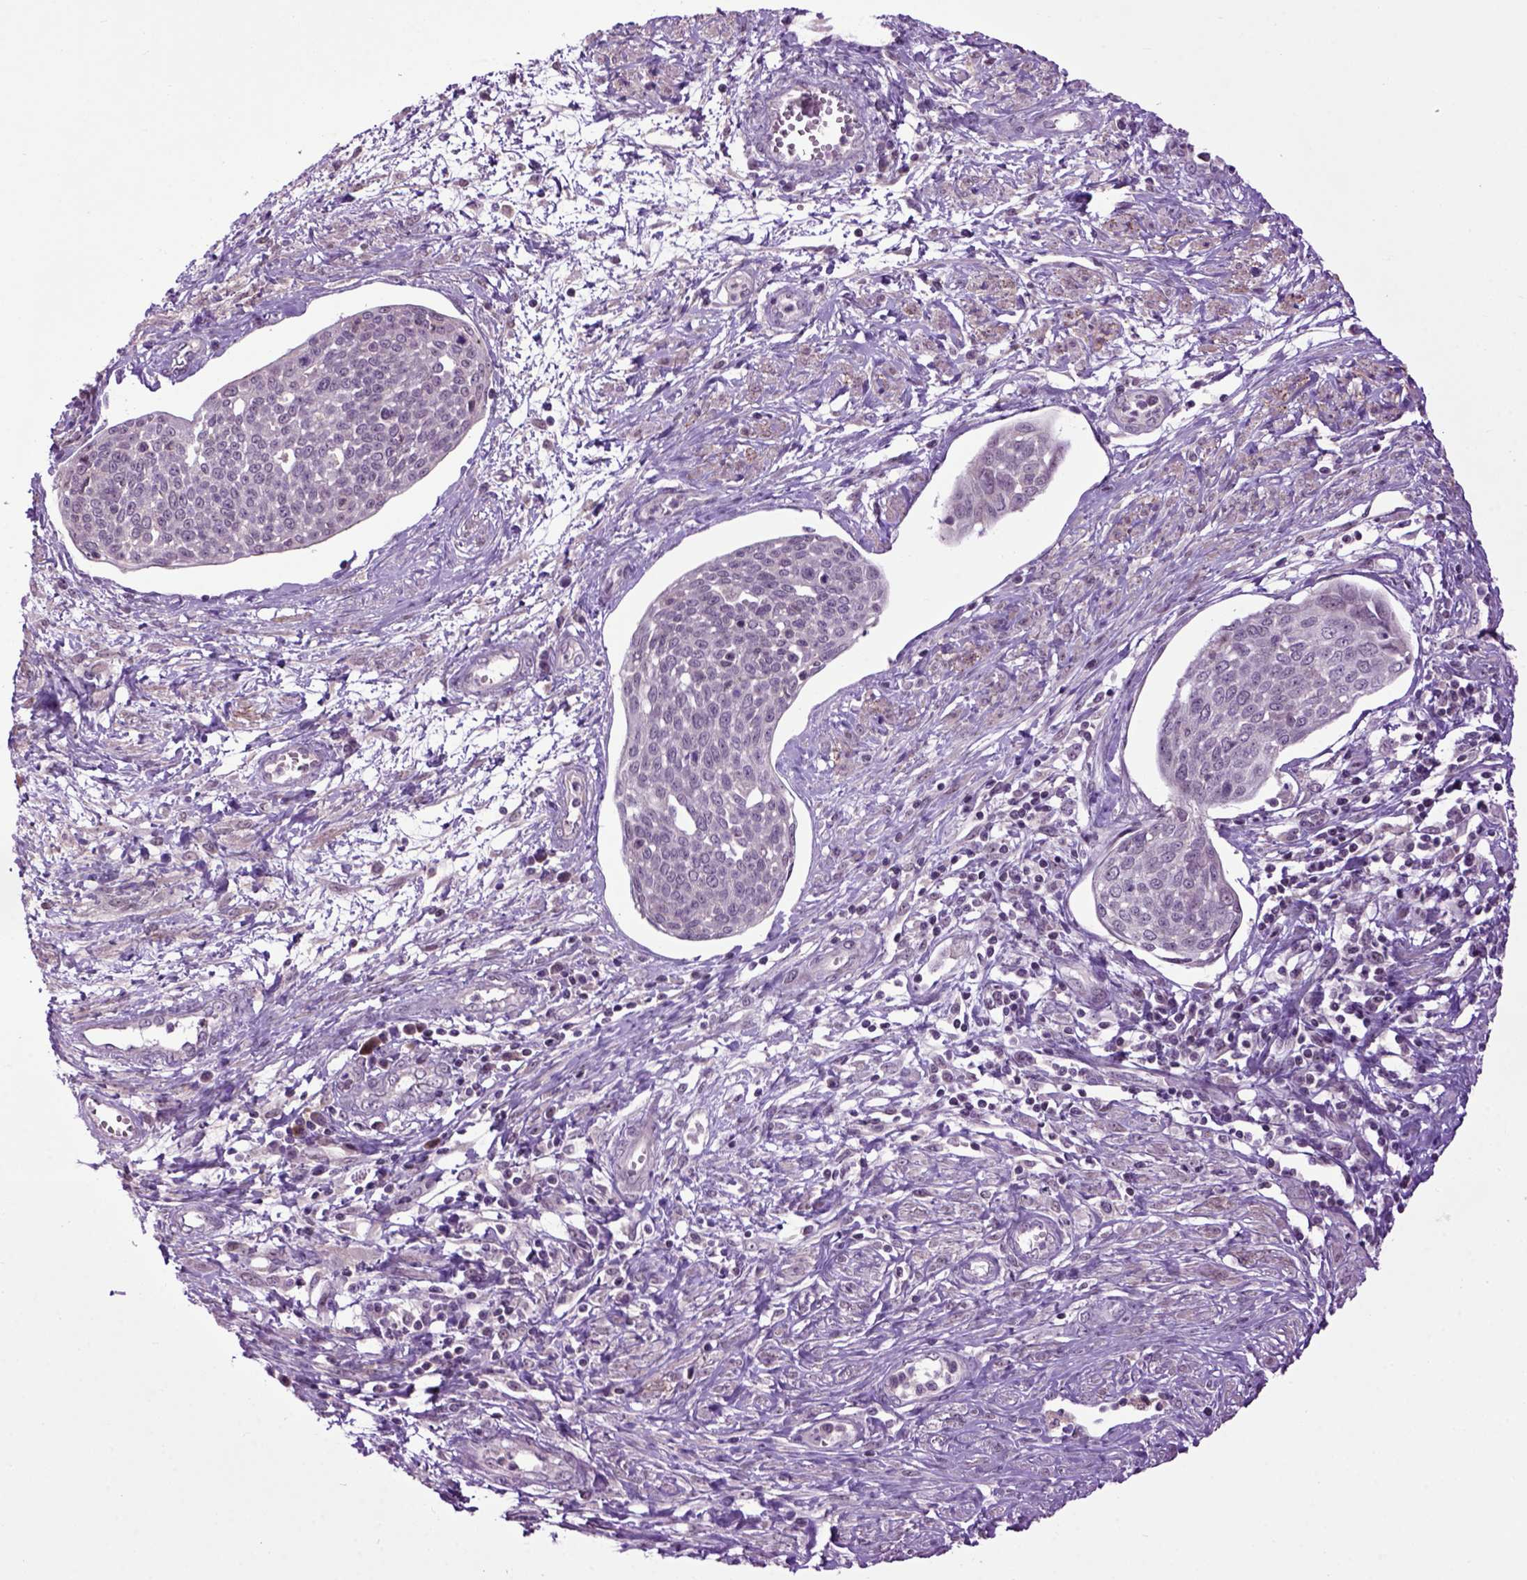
{"staining": {"intensity": "negative", "quantity": "none", "location": "none"}, "tissue": "cervical cancer", "cell_type": "Tumor cells", "image_type": "cancer", "snomed": [{"axis": "morphology", "description": "Squamous cell carcinoma, NOS"}, {"axis": "topography", "description": "Cervix"}], "caption": "There is no significant positivity in tumor cells of cervical cancer. Nuclei are stained in blue.", "gene": "EMILIN3", "patient": {"sex": "female", "age": 34}}